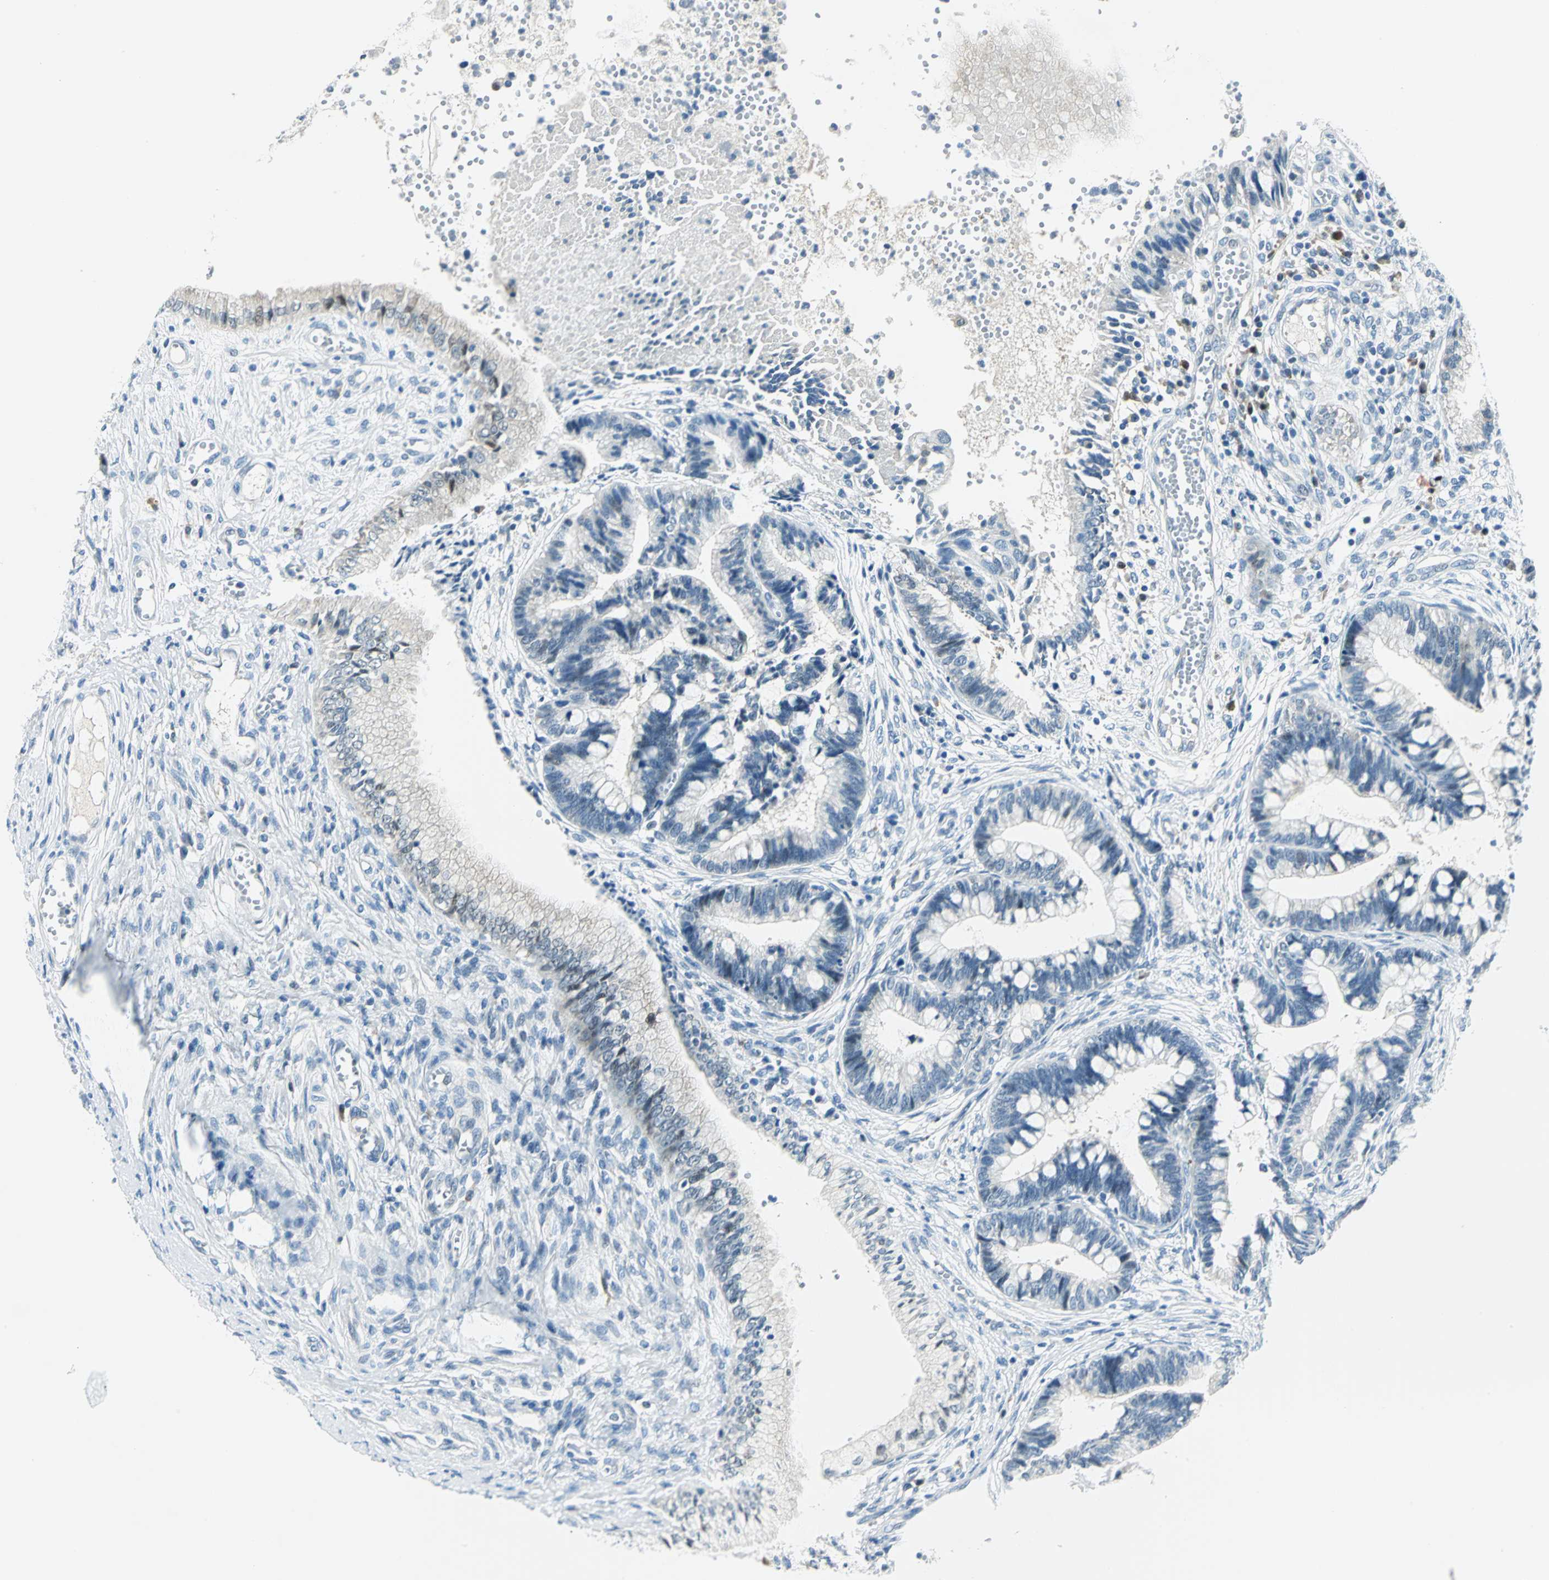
{"staining": {"intensity": "negative", "quantity": "none", "location": "none"}, "tissue": "cervical cancer", "cell_type": "Tumor cells", "image_type": "cancer", "snomed": [{"axis": "morphology", "description": "Adenocarcinoma, NOS"}, {"axis": "topography", "description": "Cervix"}], "caption": "Tumor cells show no significant staining in cervical cancer.", "gene": "AKR1A1", "patient": {"sex": "female", "age": 36}}